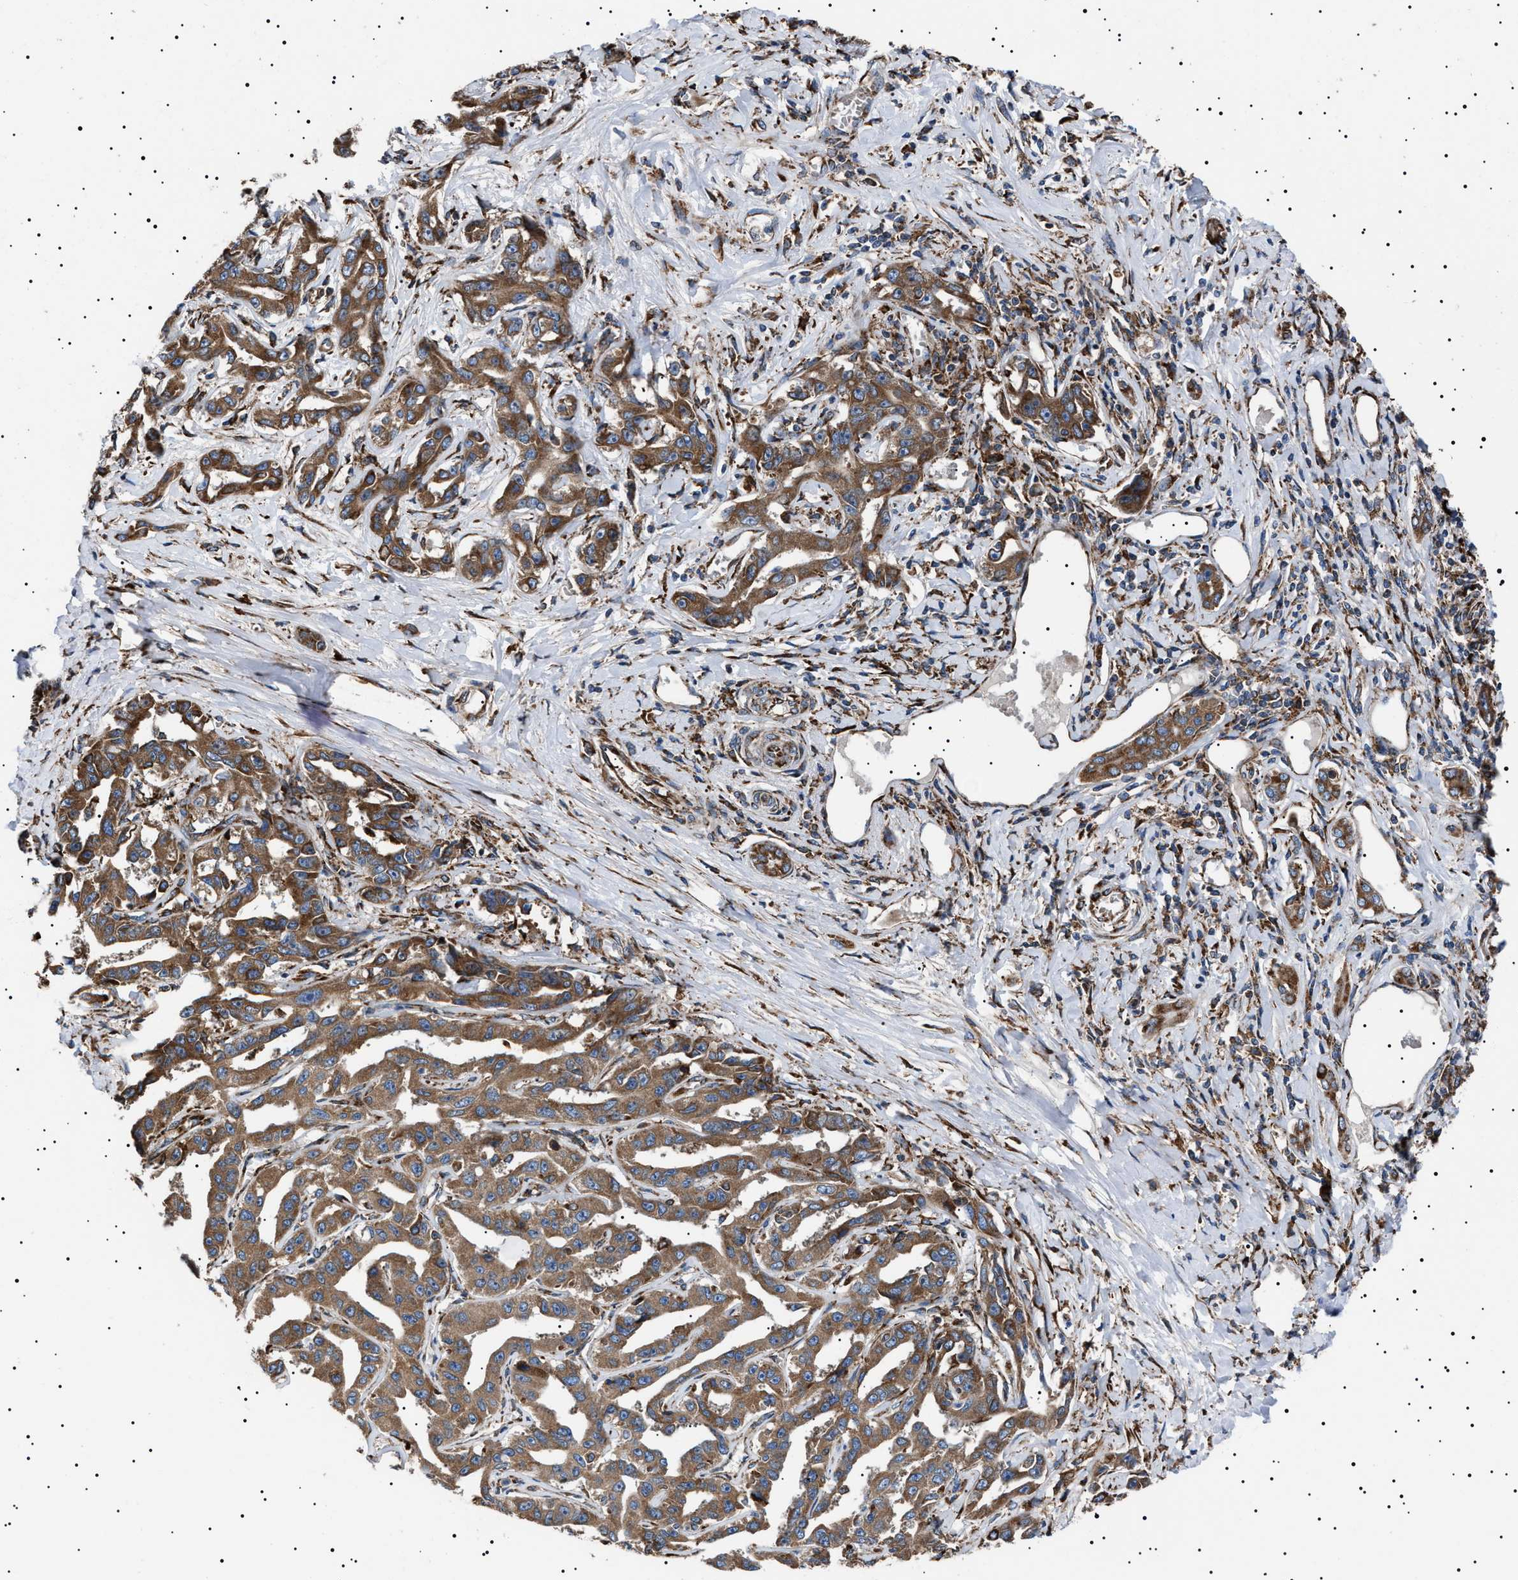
{"staining": {"intensity": "moderate", "quantity": ">75%", "location": "cytoplasmic/membranous"}, "tissue": "liver cancer", "cell_type": "Tumor cells", "image_type": "cancer", "snomed": [{"axis": "morphology", "description": "Cholangiocarcinoma"}, {"axis": "topography", "description": "Liver"}], "caption": "Cholangiocarcinoma (liver) stained with DAB immunohistochemistry (IHC) displays medium levels of moderate cytoplasmic/membranous staining in about >75% of tumor cells.", "gene": "TOP1MT", "patient": {"sex": "male", "age": 59}}